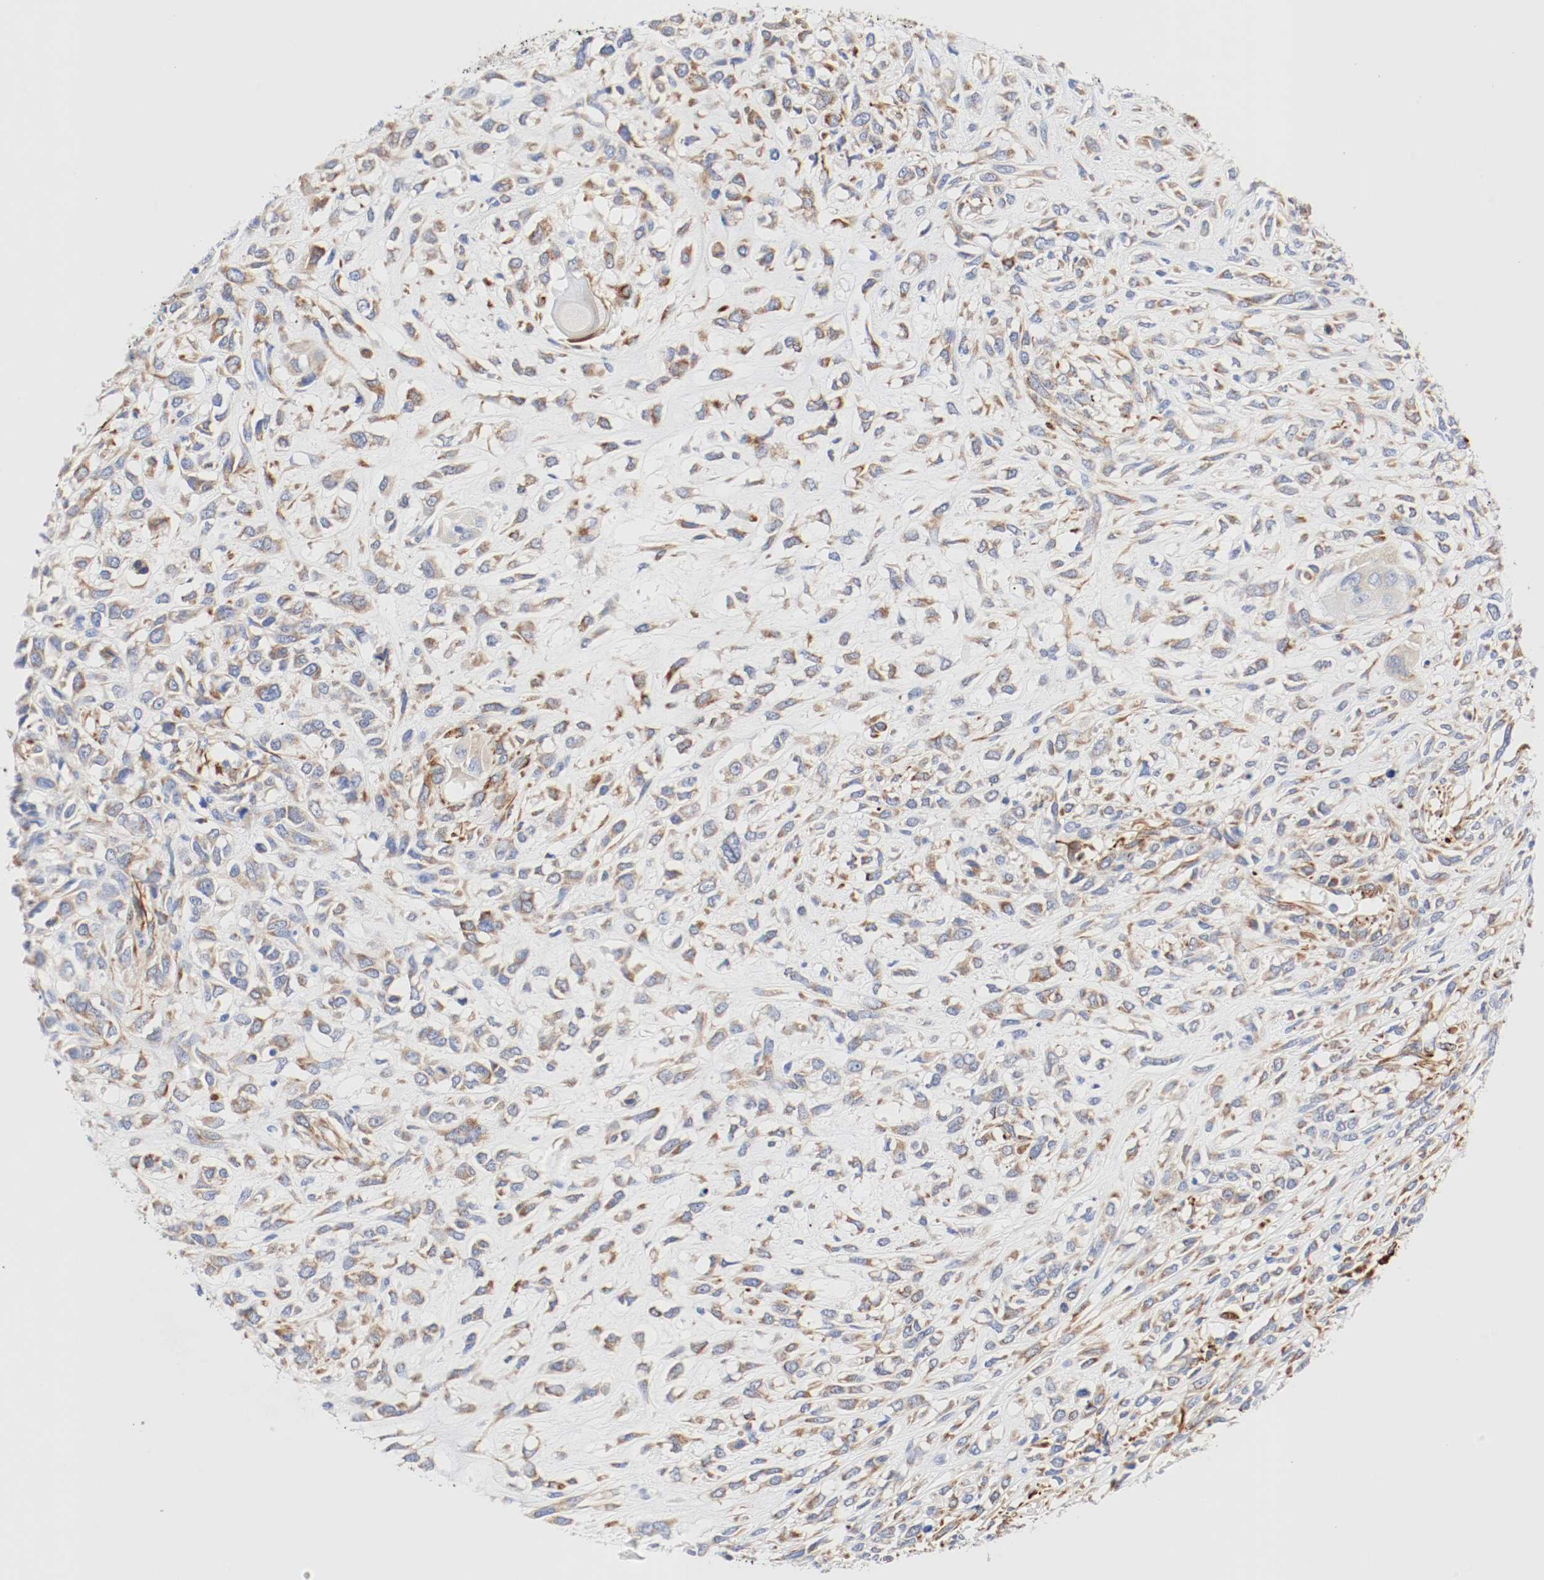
{"staining": {"intensity": "moderate", "quantity": ">75%", "location": "cytoplasmic/membranous"}, "tissue": "head and neck cancer", "cell_type": "Tumor cells", "image_type": "cancer", "snomed": [{"axis": "morphology", "description": "Necrosis, NOS"}, {"axis": "morphology", "description": "Neoplasm, malignant, NOS"}, {"axis": "topography", "description": "Salivary gland"}, {"axis": "topography", "description": "Head-Neck"}], "caption": "This histopathology image reveals immunohistochemistry (IHC) staining of head and neck cancer (malignant neoplasm), with medium moderate cytoplasmic/membranous positivity in approximately >75% of tumor cells.", "gene": "GIT1", "patient": {"sex": "male", "age": 43}}